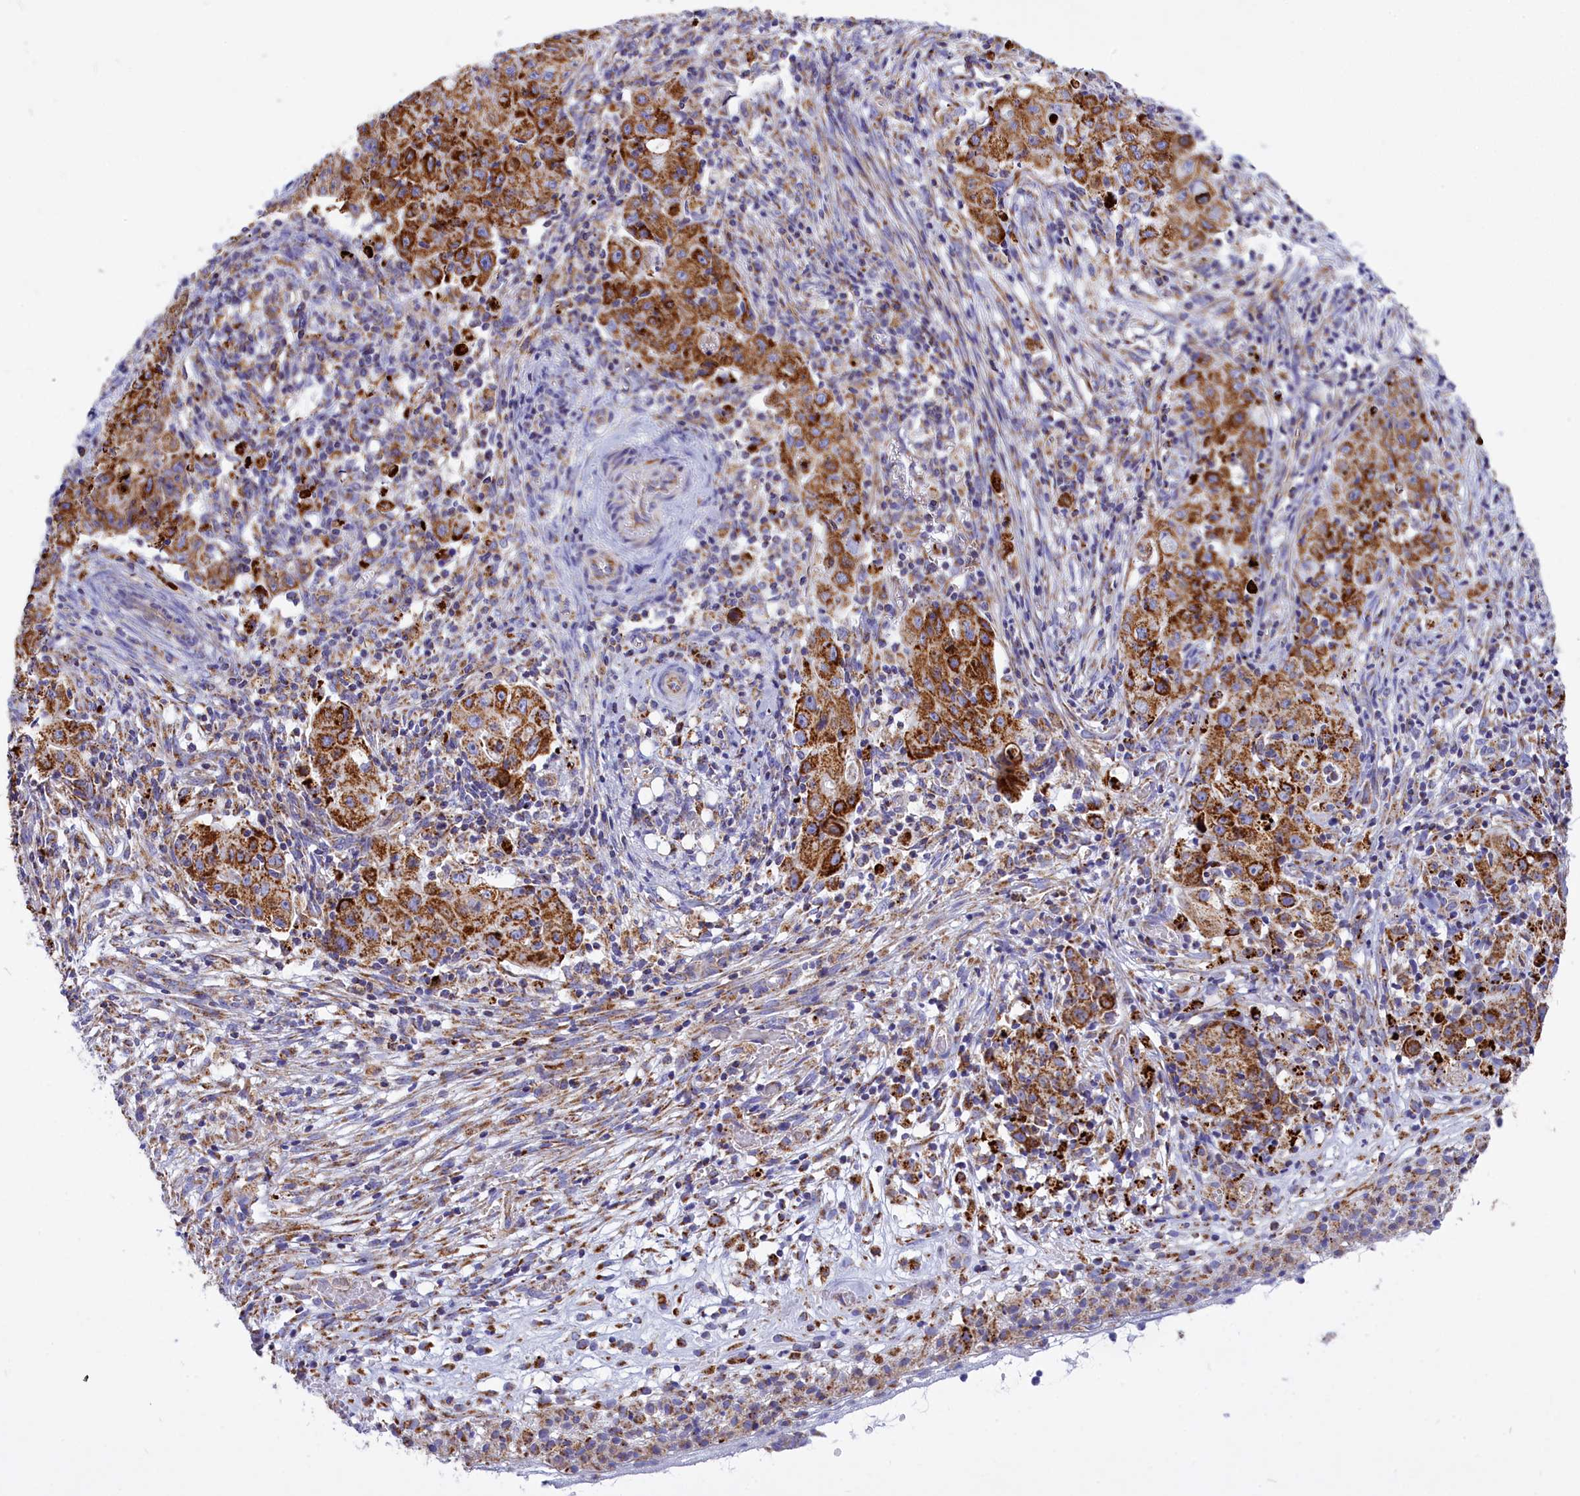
{"staining": {"intensity": "strong", "quantity": ">75%", "location": "cytoplasmic/membranous"}, "tissue": "ovarian cancer", "cell_type": "Tumor cells", "image_type": "cancer", "snomed": [{"axis": "morphology", "description": "Carcinoma, endometroid"}, {"axis": "topography", "description": "Ovary"}], "caption": "Immunohistochemistry (IHC) staining of ovarian endometroid carcinoma, which reveals high levels of strong cytoplasmic/membranous expression in about >75% of tumor cells indicating strong cytoplasmic/membranous protein staining. The staining was performed using DAB (3,3'-diaminobenzidine) (brown) for protein detection and nuclei were counterstained in hematoxylin (blue).", "gene": "VDAC2", "patient": {"sex": "female", "age": 42}}